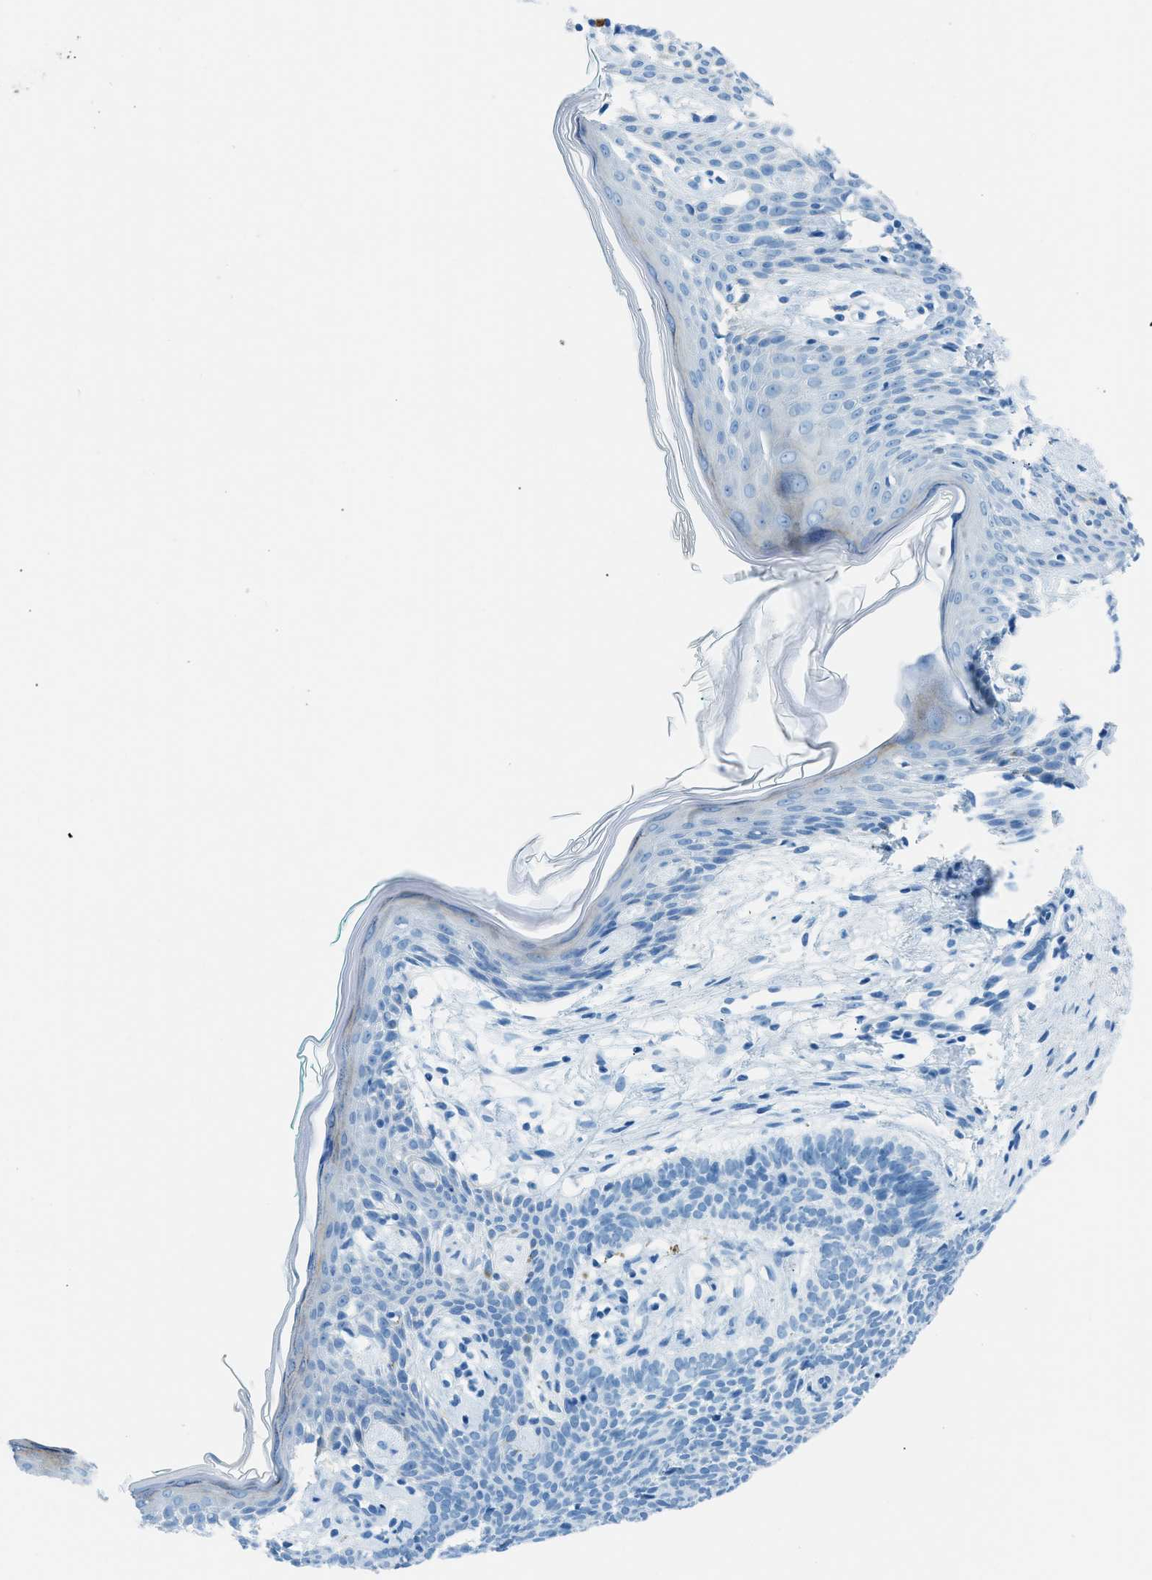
{"staining": {"intensity": "negative", "quantity": "none", "location": "none"}, "tissue": "skin cancer", "cell_type": "Tumor cells", "image_type": "cancer", "snomed": [{"axis": "morphology", "description": "Basal cell carcinoma"}, {"axis": "topography", "description": "Skin"}], "caption": "This is an immunohistochemistry (IHC) histopathology image of basal cell carcinoma (skin). There is no positivity in tumor cells.", "gene": "C21orf62", "patient": {"sex": "male", "age": 60}}